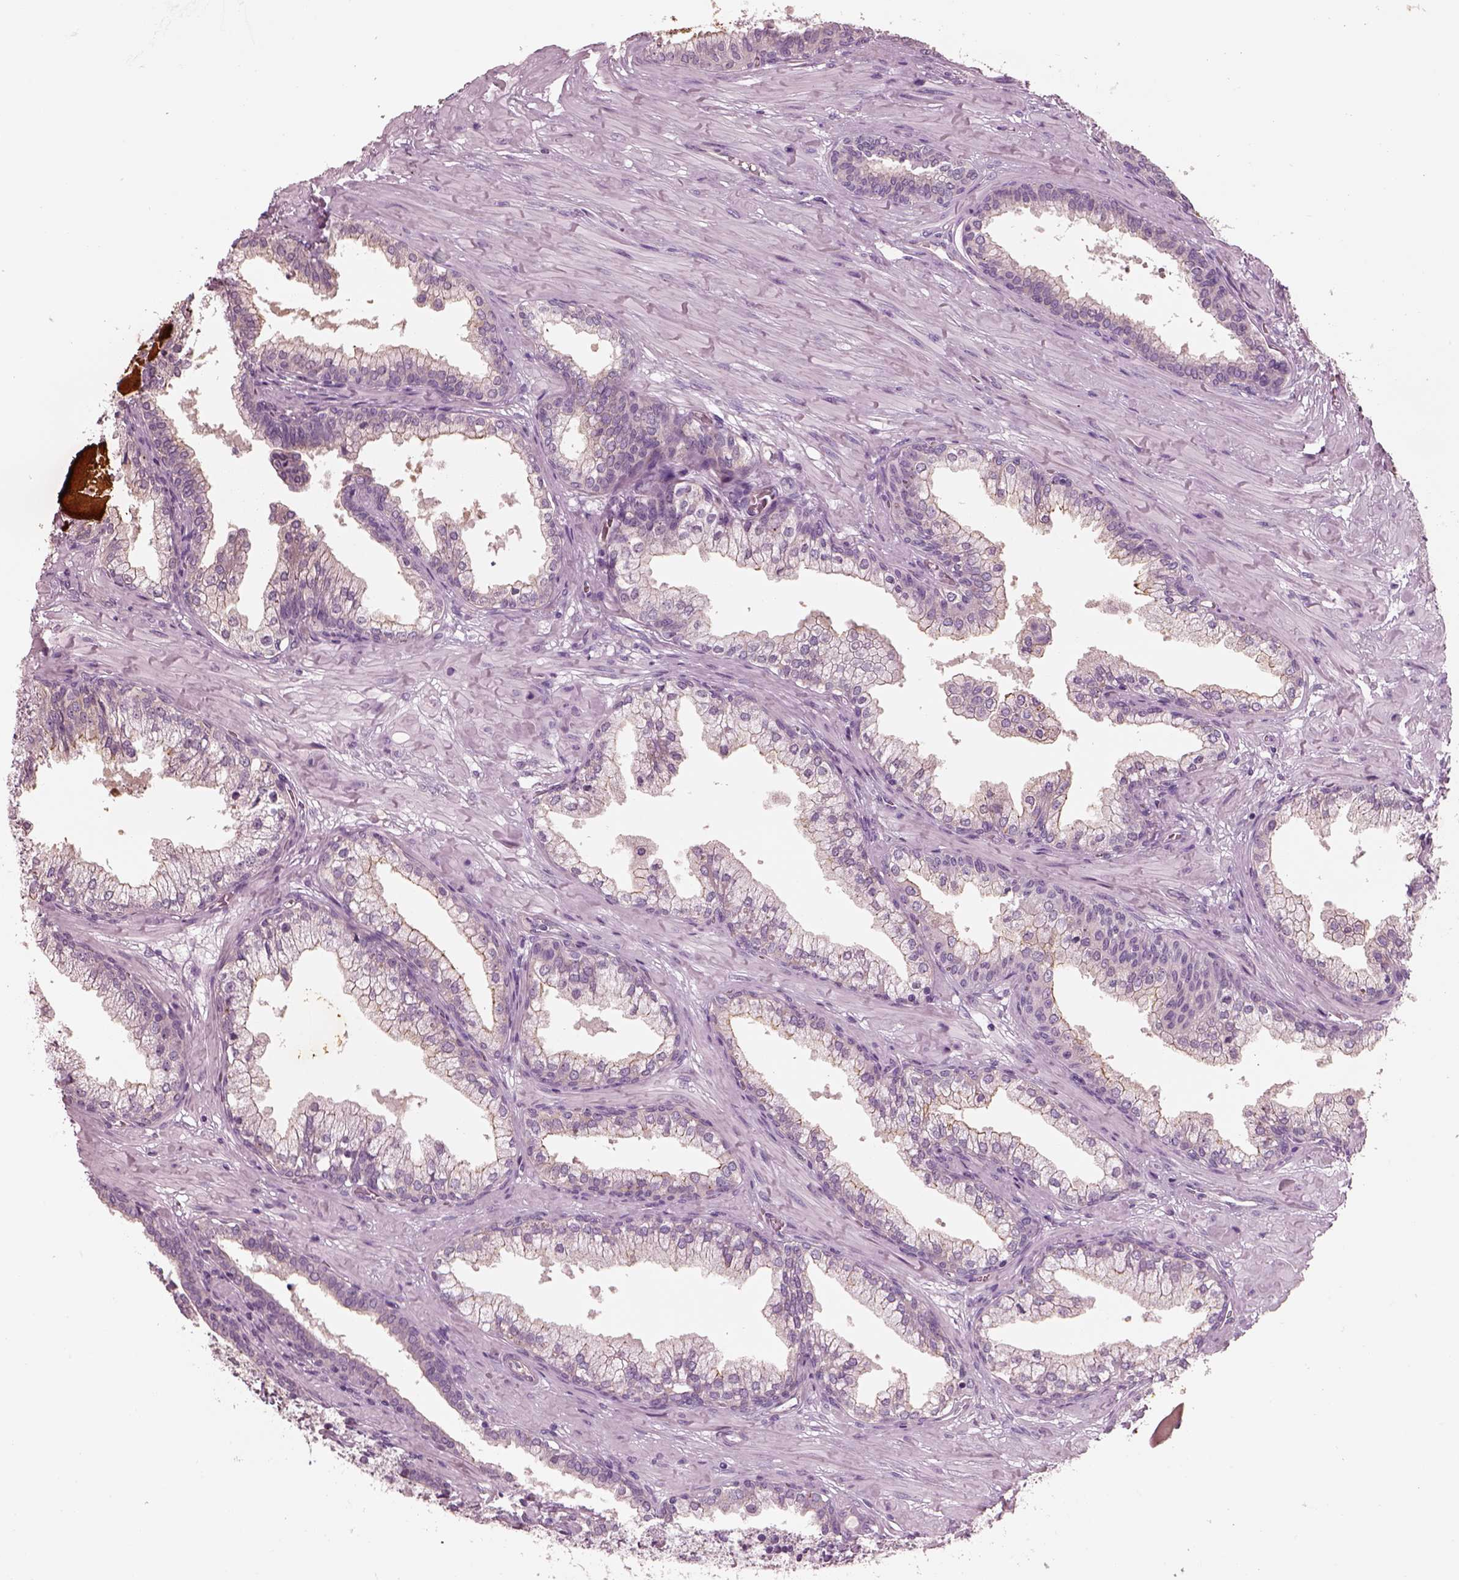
{"staining": {"intensity": "negative", "quantity": "none", "location": "none"}, "tissue": "prostate cancer", "cell_type": "Tumor cells", "image_type": "cancer", "snomed": [{"axis": "morphology", "description": "Adenocarcinoma, NOS"}, {"axis": "topography", "description": "Prostate and seminal vesicle, NOS"}, {"axis": "topography", "description": "Prostate"}], "caption": "High magnification brightfield microscopy of prostate cancer stained with DAB (3,3'-diaminobenzidine) (brown) and counterstained with hematoxylin (blue): tumor cells show no significant positivity. (Immunohistochemistry (ihc), brightfield microscopy, high magnification).", "gene": "IGLL1", "patient": {"sex": "male", "age": 44}}